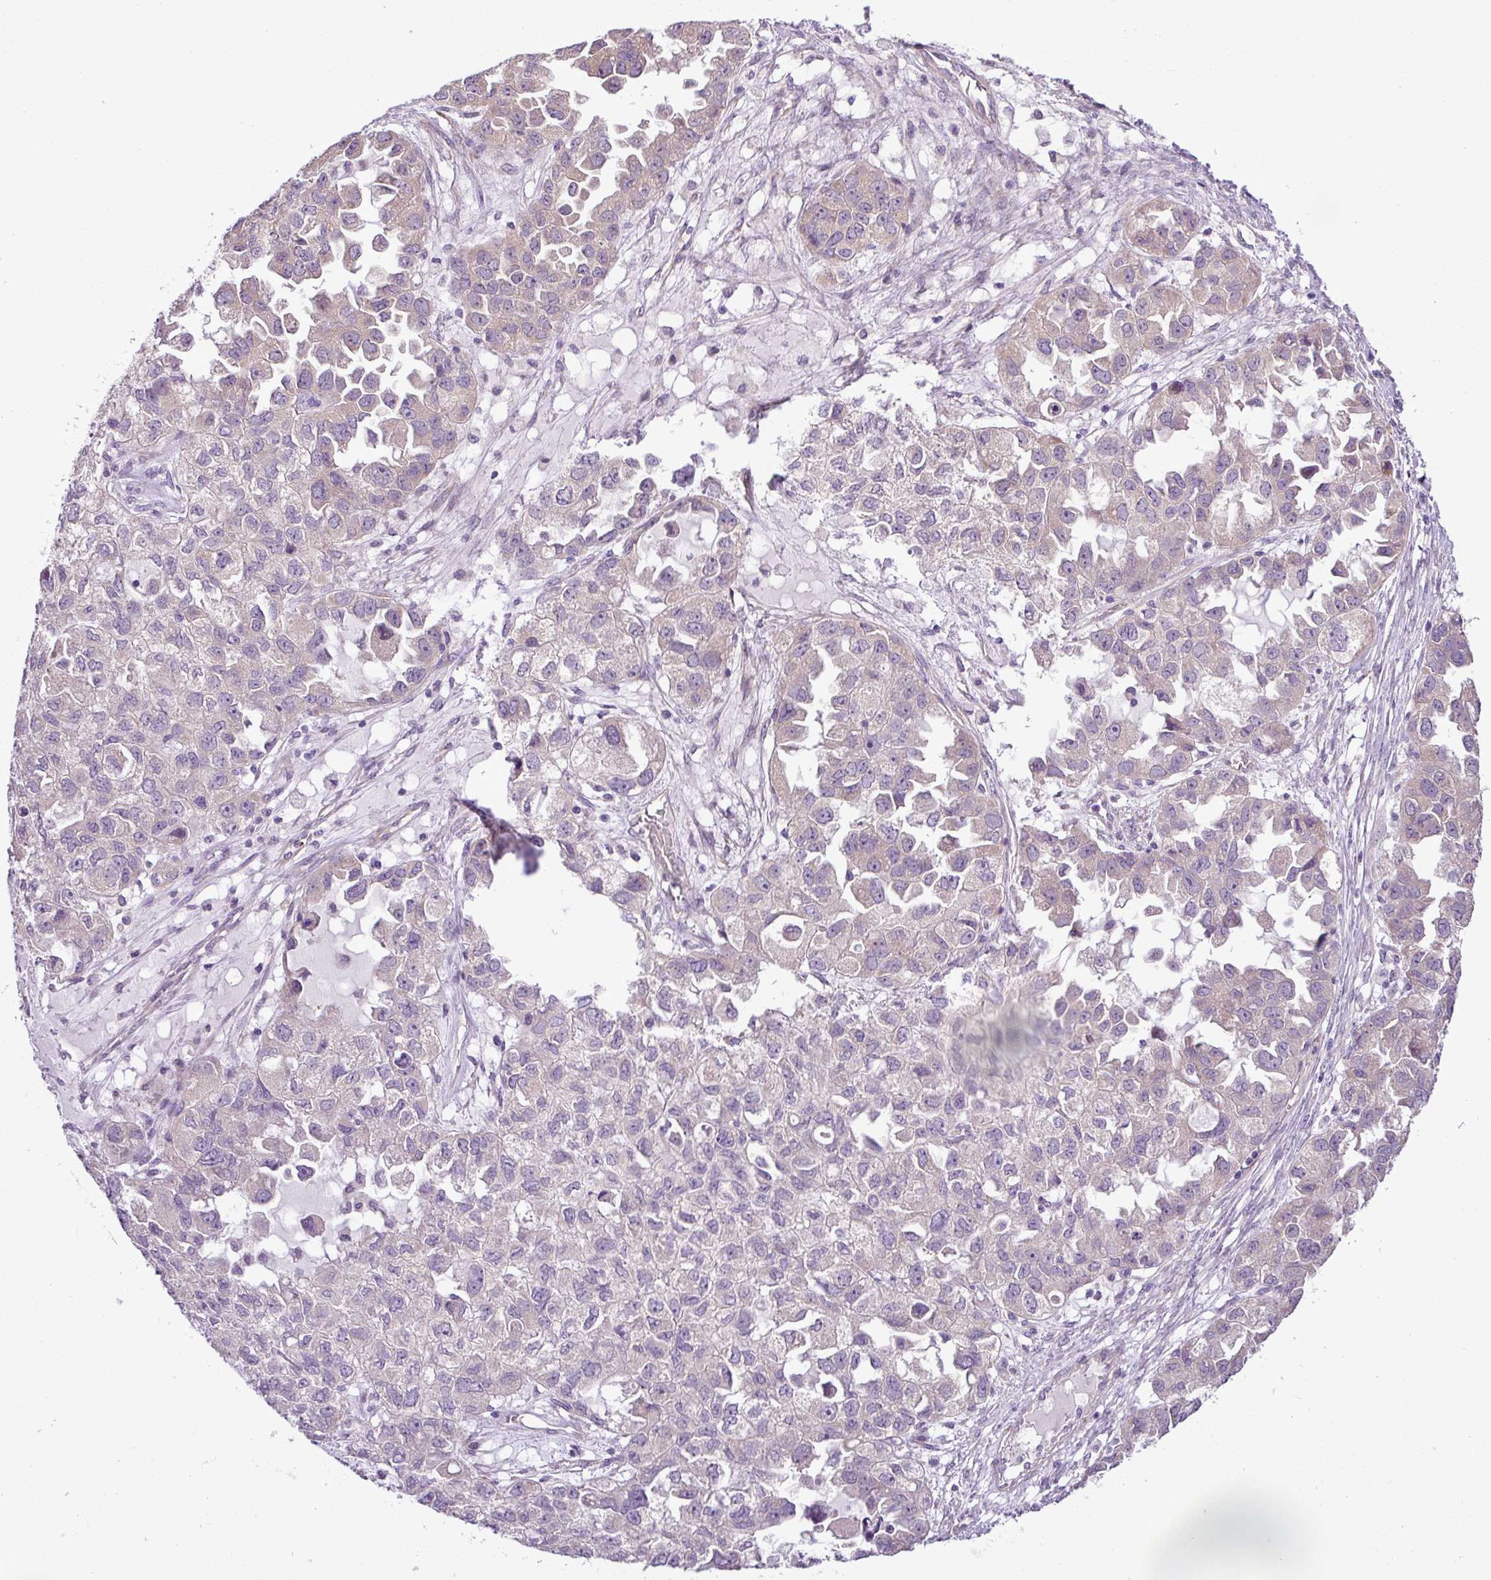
{"staining": {"intensity": "negative", "quantity": "none", "location": "none"}, "tissue": "ovarian cancer", "cell_type": "Tumor cells", "image_type": "cancer", "snomed": [{"axis": "morphology", "description": "Cystadenocarcinoma, serous, NOS"}, {"axis": "topography", "description": "Ovary"}], "caption": "IHC image of neoplastic tissue: ovarian cancer stained with DAB (3,3'-diaminobenzidine) demonstrates no significant protein positivity in tumor cells.", "gene": "MOCS3", "patient": {"sex": "female", "age": 84}}